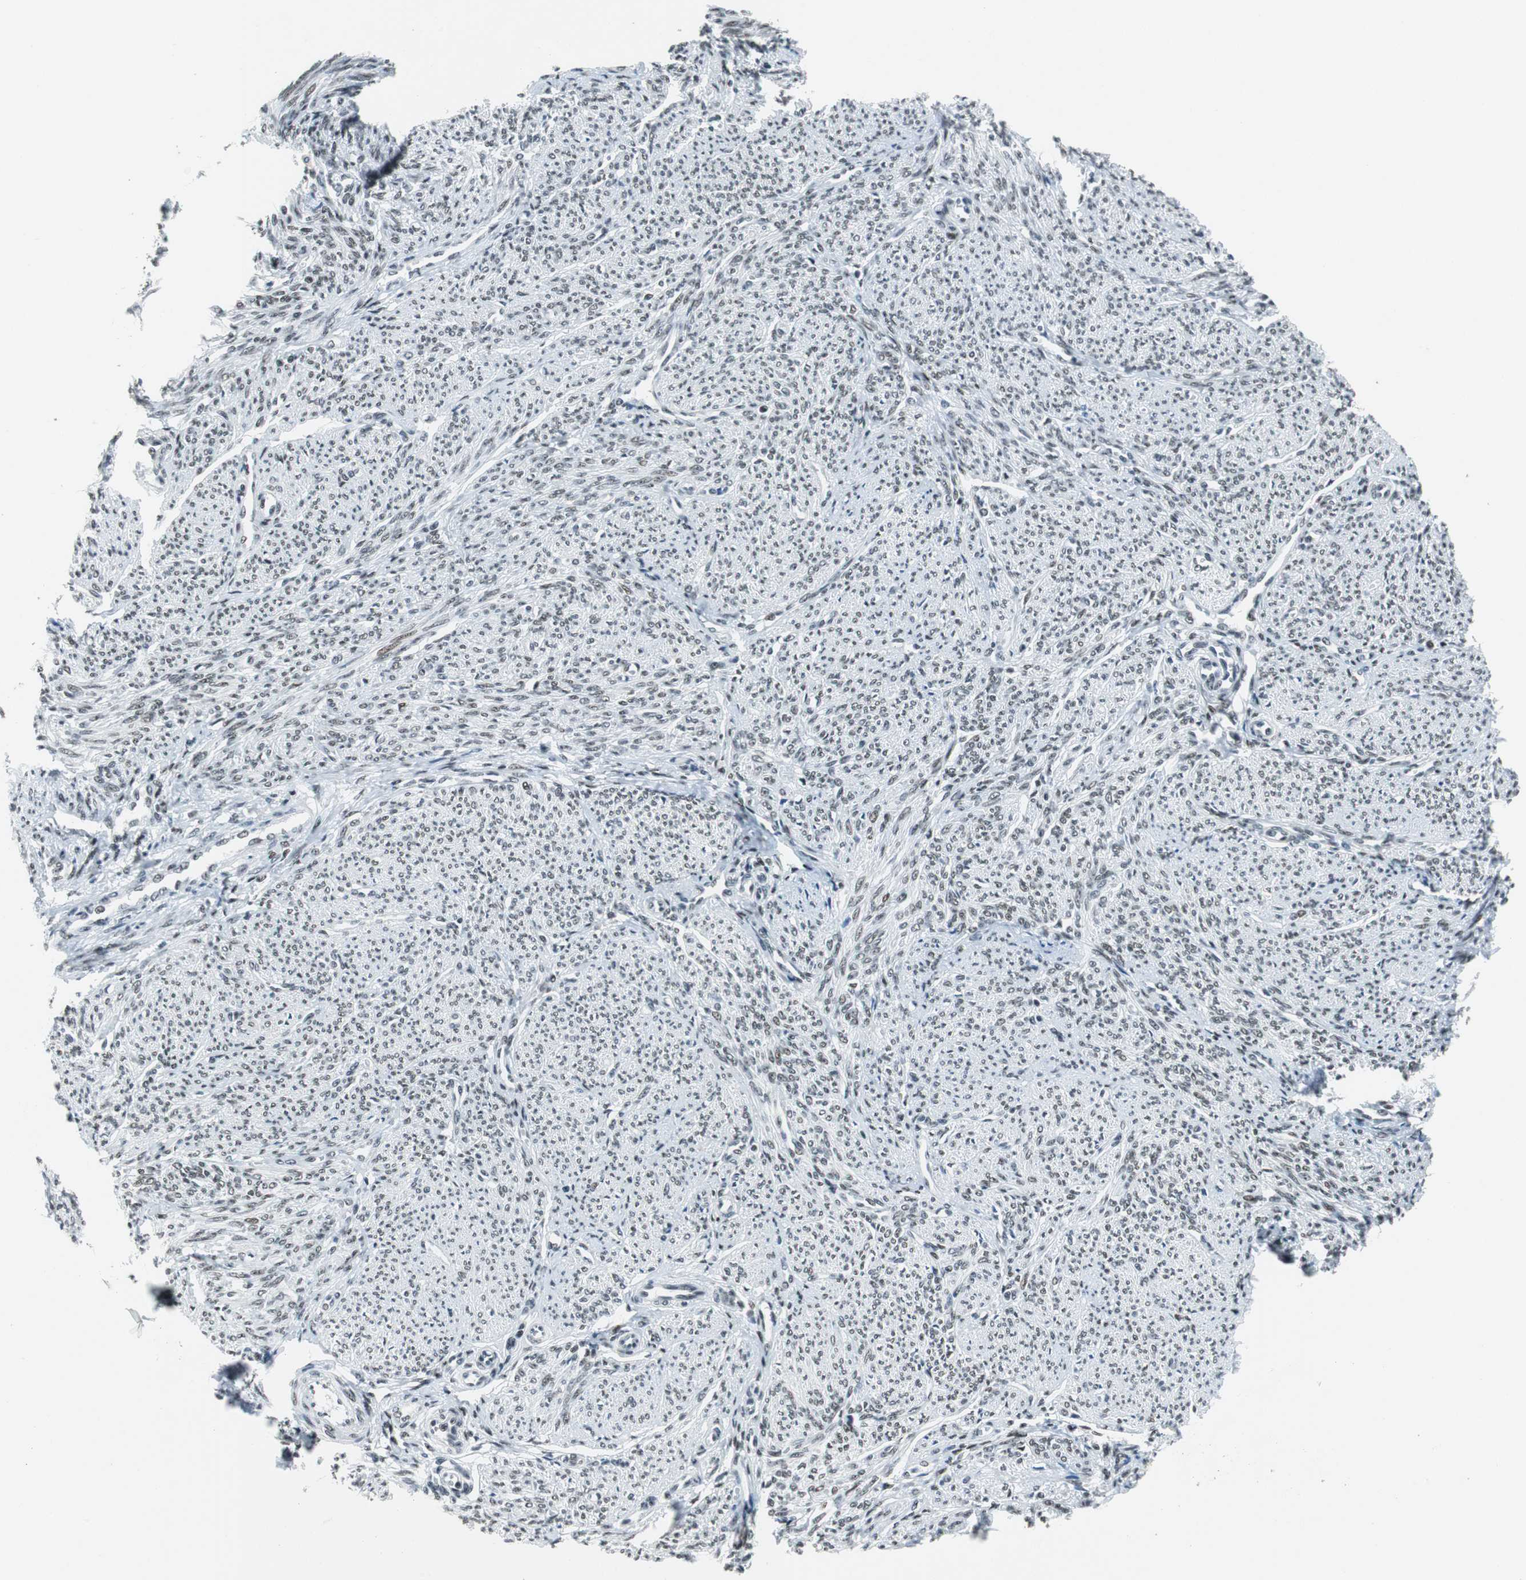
{"staining": {"intensity": "weak", "quantity": "<25%", "location": "nuclear"}, "tissue": "smooth muscle", "cell_type": "Smooth muscle cells", "image_type": "normal", "snomed": [{"axis": "morphology", "description": "Normal tissue, NOS"}, {"axis": "topography", "description": "Smooth muscle"}], "caption": "Immunohistochemical staining of unremarkable human smooth muscle demonstrates no significant staining in smooth muscle cells.", "gene": "HDAC3", "patient": {"sex": "female", "age": 65}}